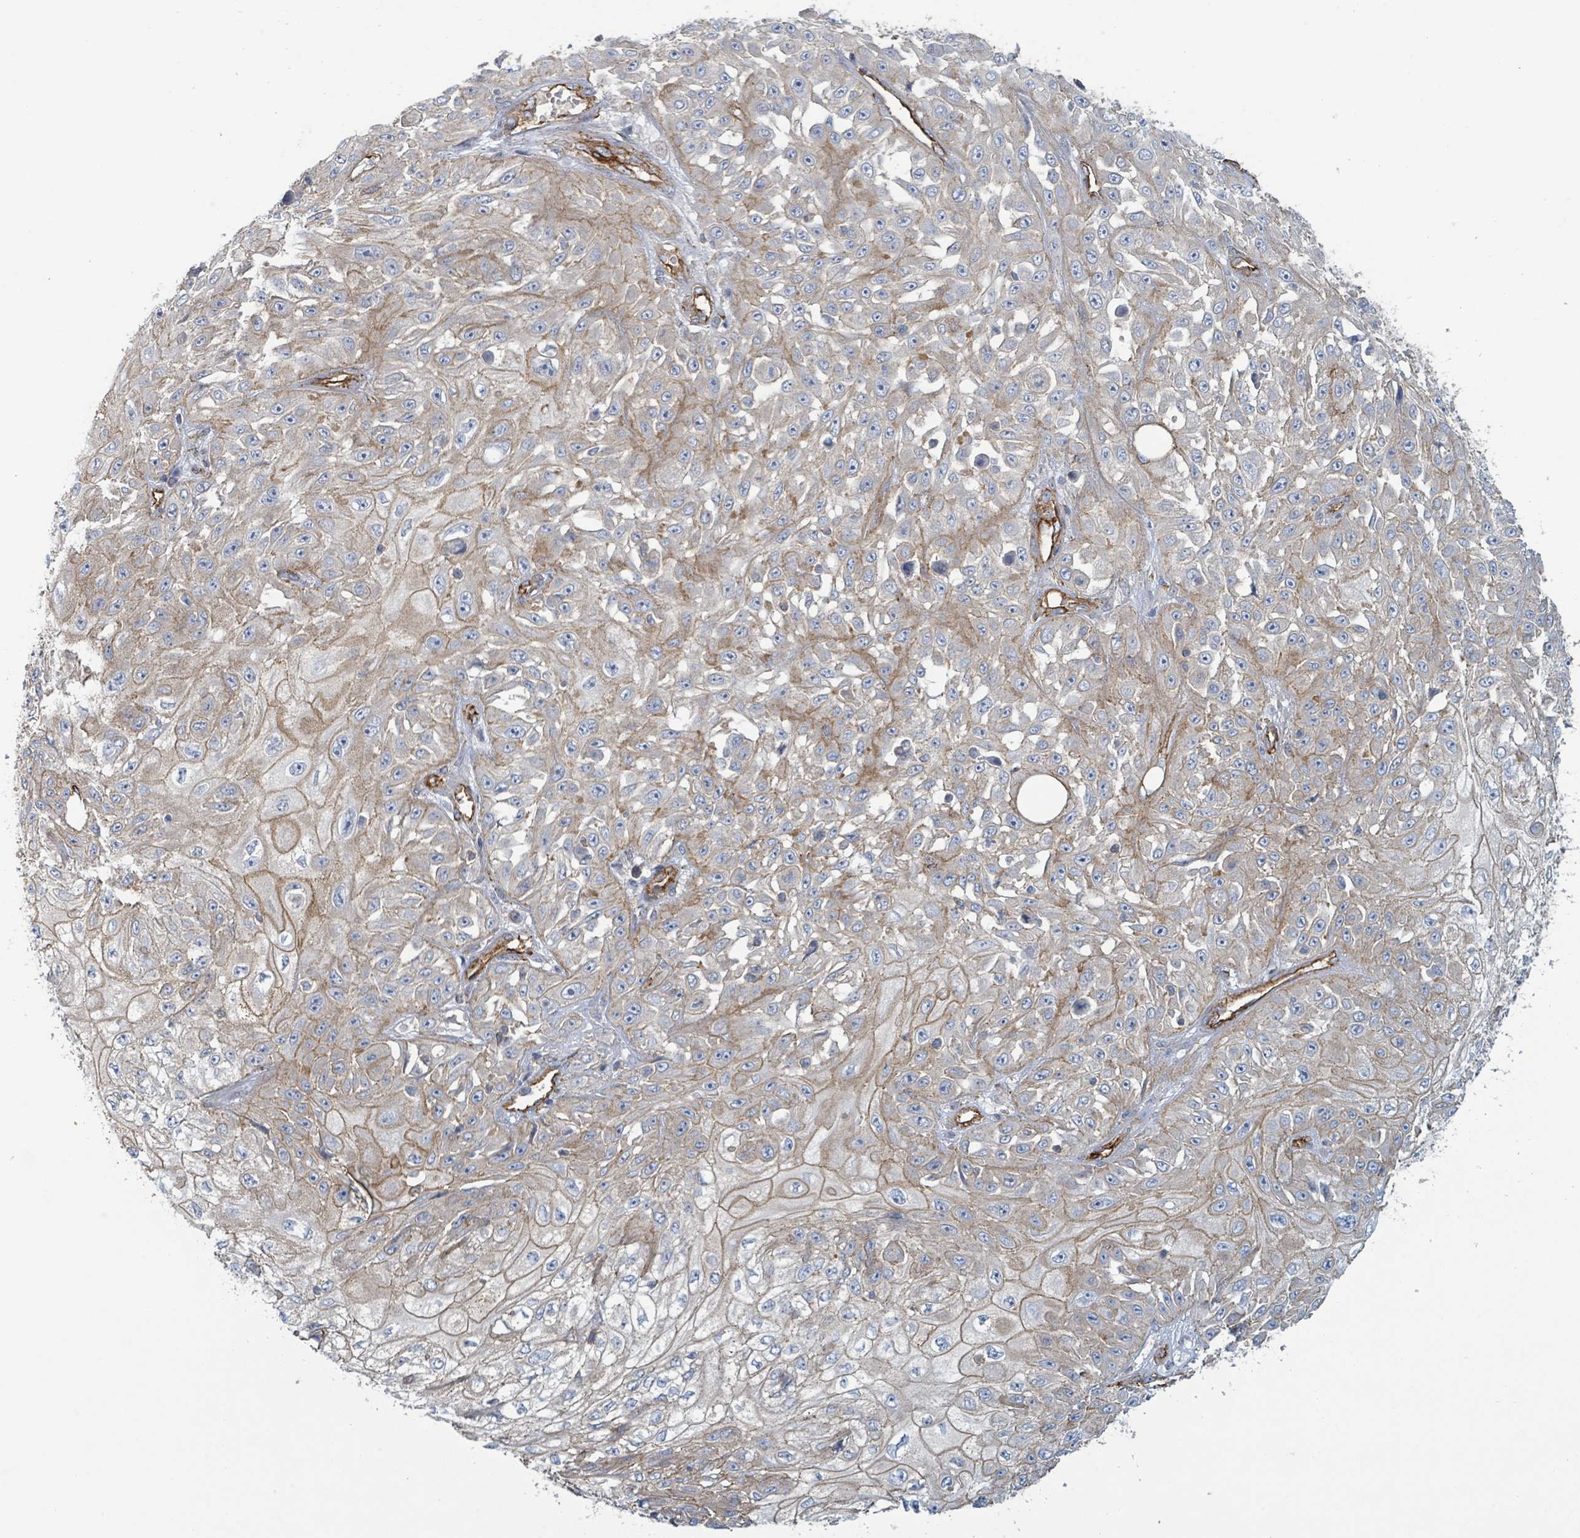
{"staining": {"intensity": "weak", "quantity": ">75%", "location": "cytoplasmic/membranous"}, "tissue": "skin cancer", "cell_type": "Tumor cells", "image_type": "cancer", "snomed": [{"axis": "morphology", "description": "Squamous cell carcinoma, NOS"}, {"axis": "morphology", "description": "Squamous cell carcinoma, metastatic, NOS"}, {"axis": "topography", "description": "Skin"}, {"axis": "topography", "description": "Lymph node"}], "caption": "The histopathology image demonstrates a brown stain indicating the presence of a protein in the cytoplasmic/membranous of tumor cells in skin cancer (metastatic squamous cell carcinoma).", "gene": "LDOC1", "patient": {"sex": "male", "age": 75}}